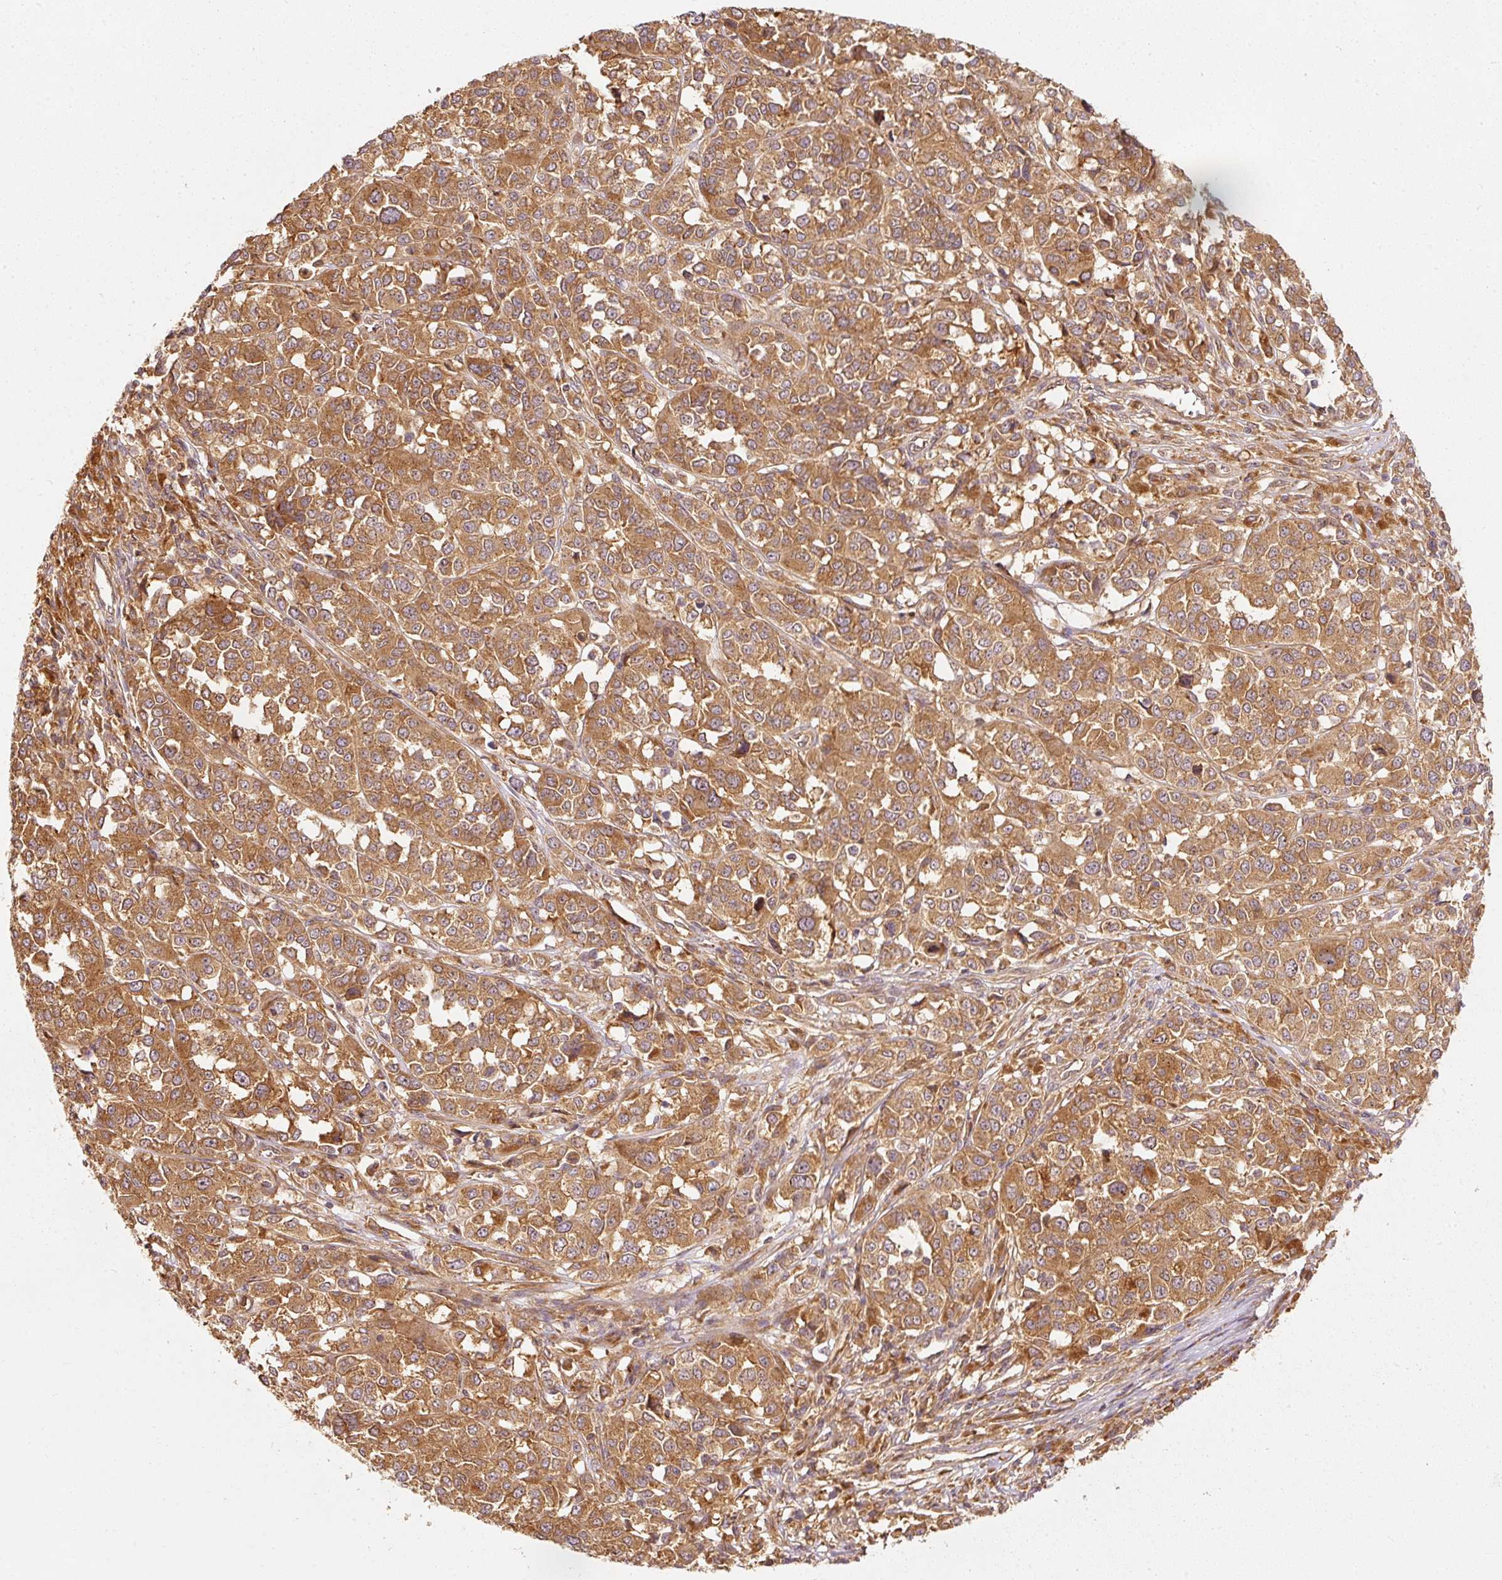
{"staining": {"intensity": "moderate", "quantity": ">75%", "location": "cytoplasmic/membranous"}, "tissue": "melanoma", "cell_type": "Tumor cells", "image_type": "cancer", "snomed": [{"axis": "morphology", "description": "Malignant melanoma, Metastatic site"}, {"axis": "topography", "description": "Lymph node"}], "caption": "Immunohistochemical staining of malignant melanoma (metastatic site) displays medium levels of moderate cytoplasmic/membranous expression in about >75% of tumor cells.", "gene": "EIF3B", "patient": {"sex": "male", "age": 44}}